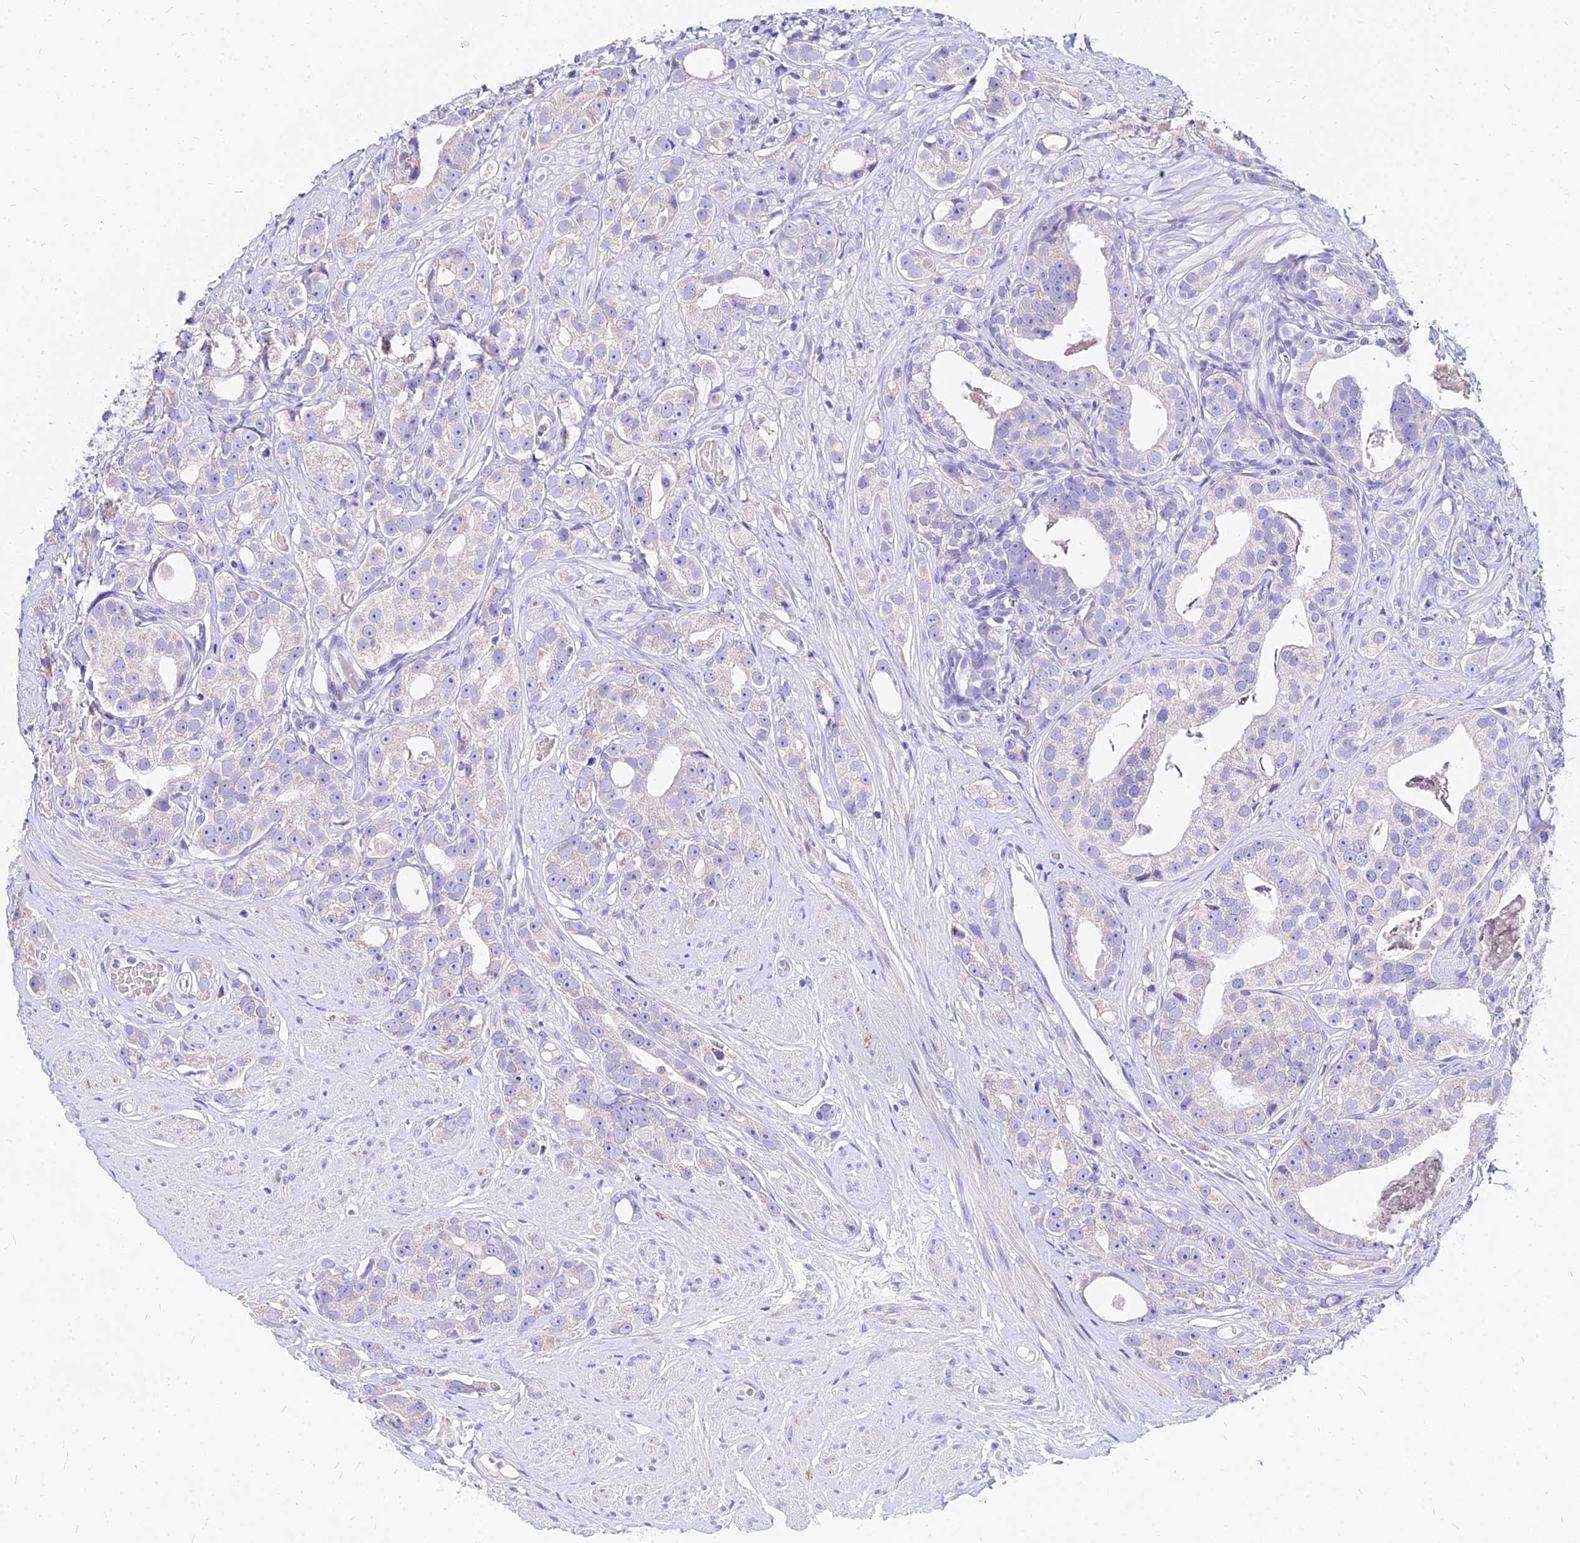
{"staining": {"intensity": "negative", "quantity": "none", "location": "none"}, "tissue": "prostate cancer", "cell_type": "Tumor cells", "image_type": "cancer", "snomed": [{"axis": "morphology", "description": "Adenocarcinoma, High grade"}, {"axis": "topography", "description": "Prostate"}], "caption": "Tumor cells show no significant expression in prostate high-grade adenocarcinoma.", "gene": "CARD18", "patient": {"sex": "male", "age": 71}}